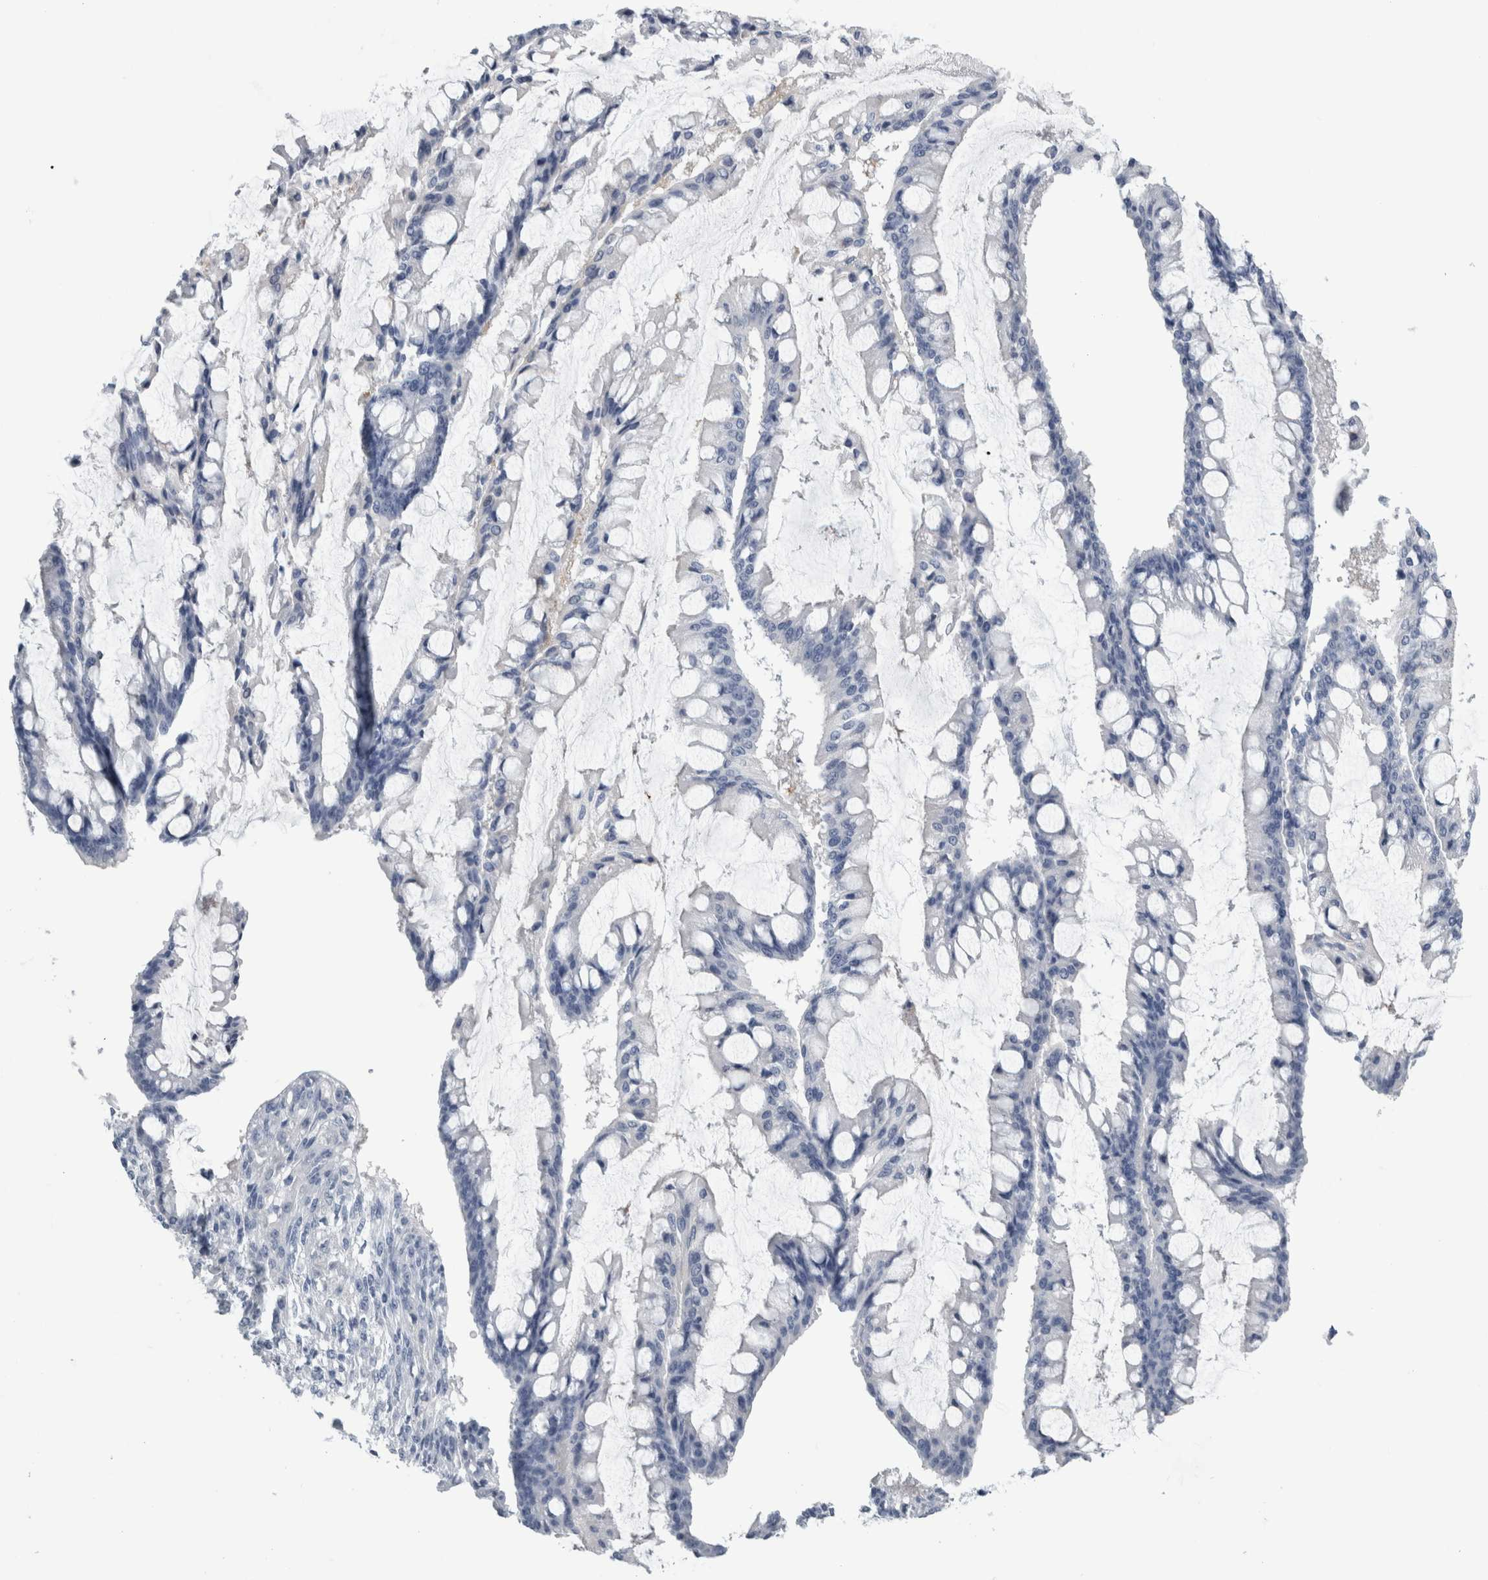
{"staining": {"intensity": "negative", "quantity": "none", "location": "none"}, "tissue": "ovarian cancer", "cell_type": "Tumor cells", "image_type": "cancer", "snomed": [{"axis": "morphology", "description": "Cystadenocarcinoma, mucinous, NOS"}, {"axis": "topography", "description": "Ovary"}], "caption": "High power microscopy photomicrograph of an immunohistochemistry photomicrograph of ovarian cancer (mucinous cystadenocarcinoma), revealing no significant expression in tumor cells.", "gene": "ANKFY1", "patient": {"sex": "female", "age": 73}}